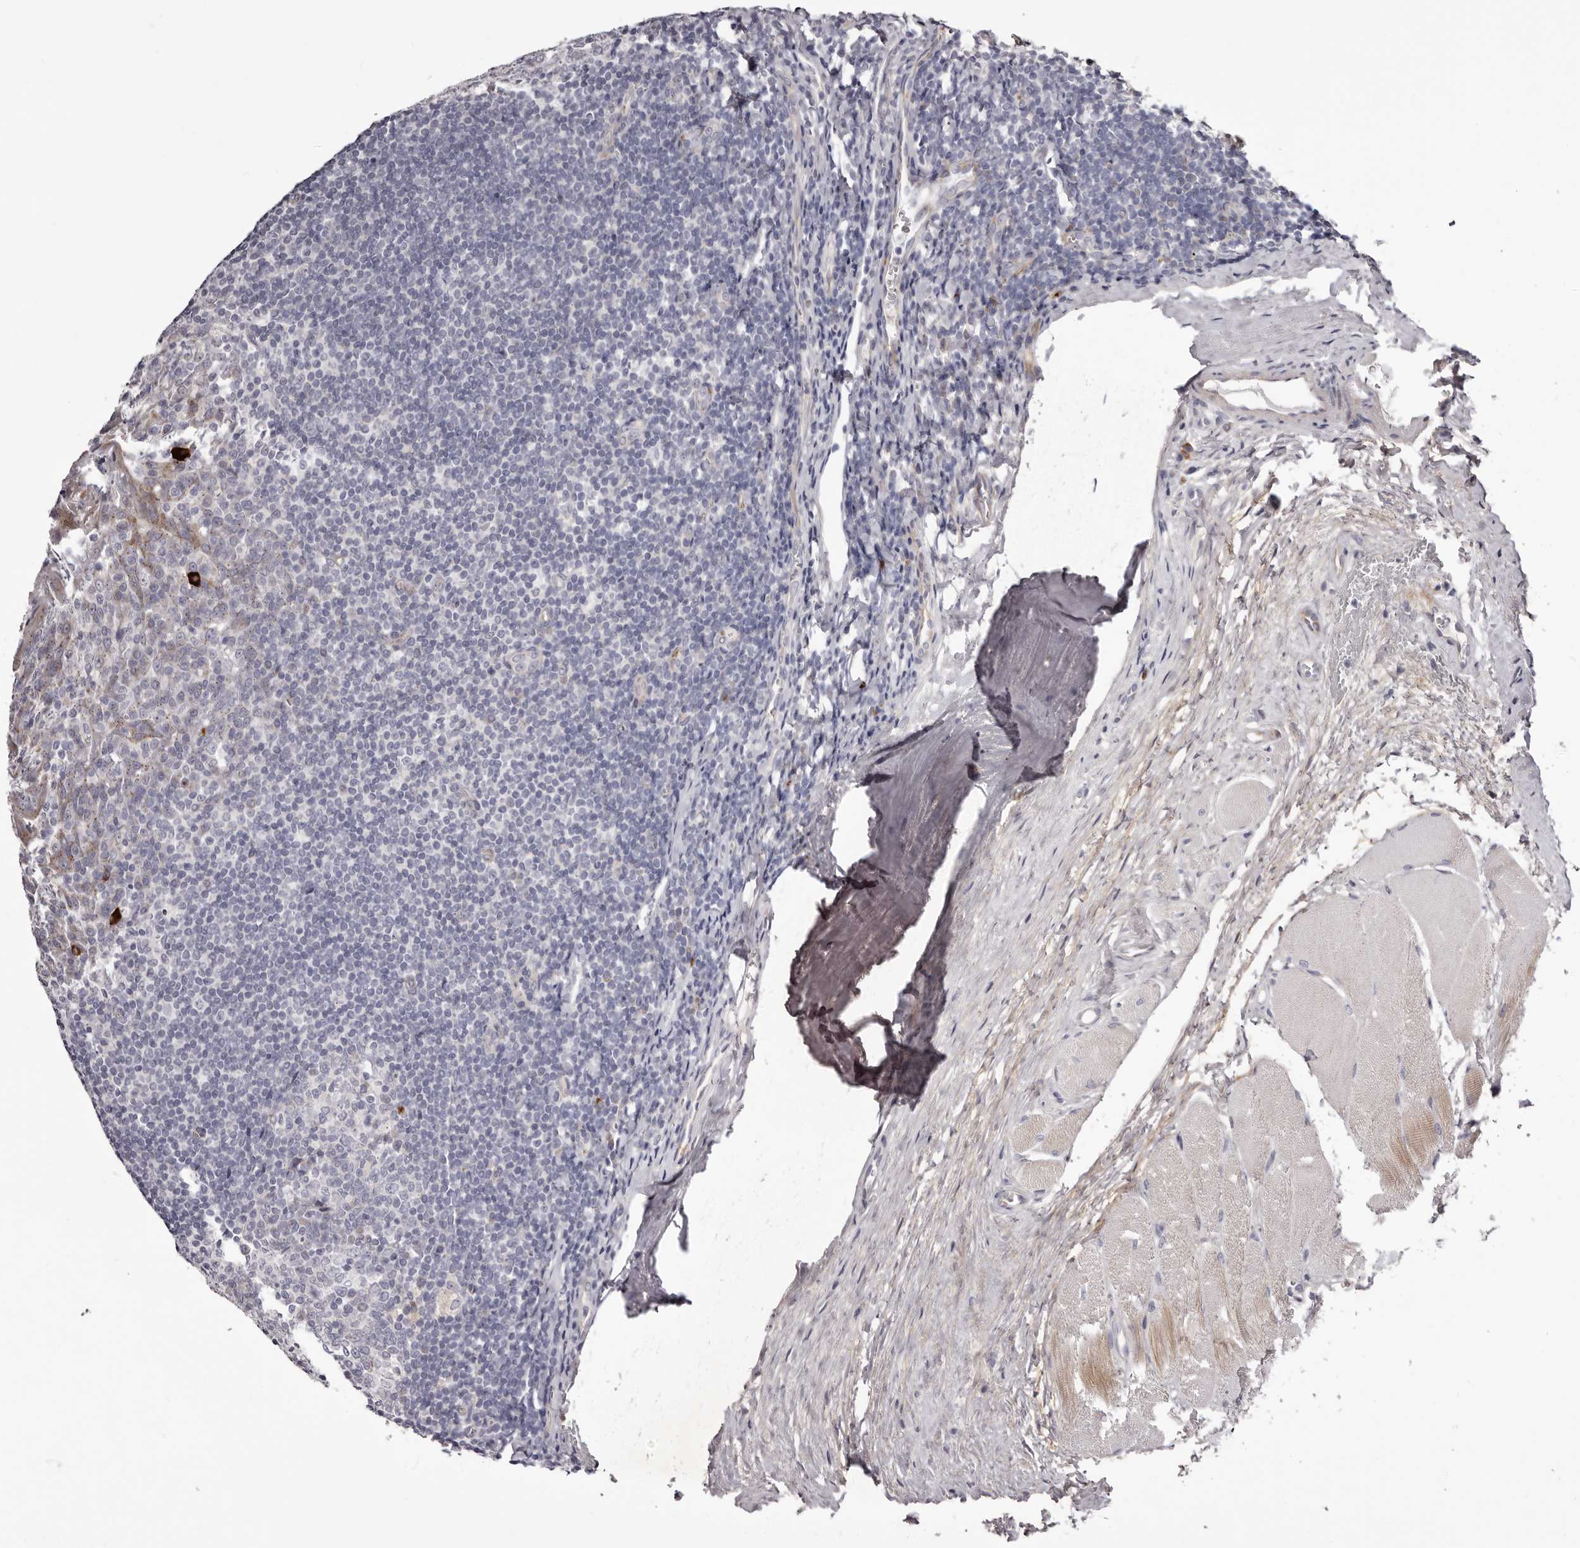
{"staining": {"intensity": "negative", "quantity": "none", "location": "none"}, "tissue": "tonsil", "cell_type": "Germinal center cells", "image_type": "normal", "snomed": [{"axis": "morphology", "description": "Normal tissue, NOS"}, {"axis": "topography", "description": "Tonsil"}], "caption": "Germinal center cells are negative for brown protein staining in unremarkable tonsil.", "gene": "PEG10", "patient": {"sex": "male", "age": 27}}